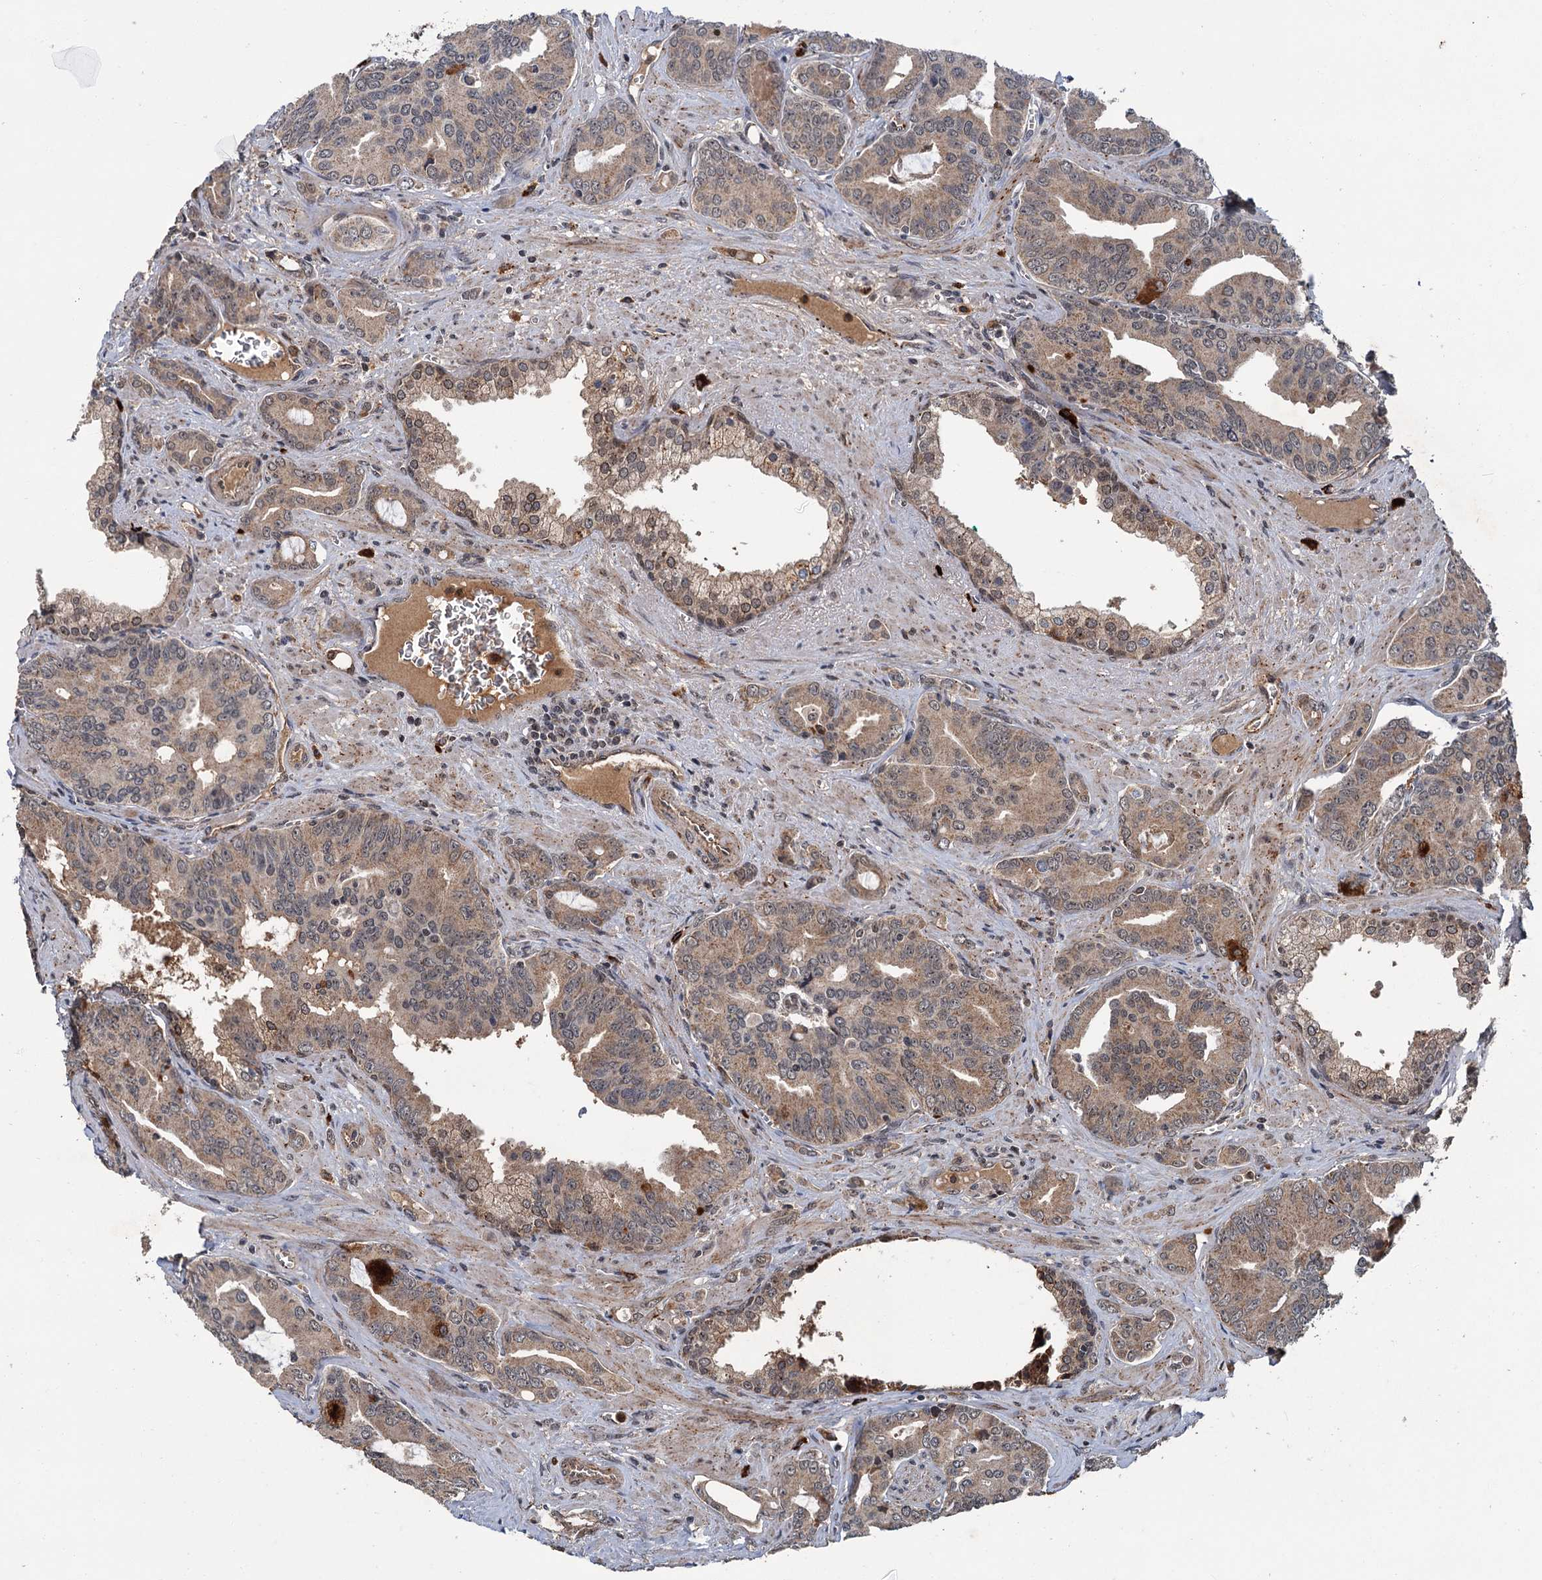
{"staining": {"intensity": "weak", "quantity": ">75%", "location": "cytoplasmic/membranous,nuclear"}, "tissue": "prostate cancer", "cell_type": "Tumor cells", "image_type": "cancer", "snomed": [{"axis": "morphology", "description": "Adenocarcinoma, High grade"}, {"axis": "topography", "description": "Prostate"}], "caption": "Tumor cells display low levels of weak cytoplasmic/membranous and nuclear expression in approximately >75% of cells in human prostate cancer (adenocarcinoma (high-grade)).", "gene": "KANSL2", "patient": {"sex": "male", "age": 72}}